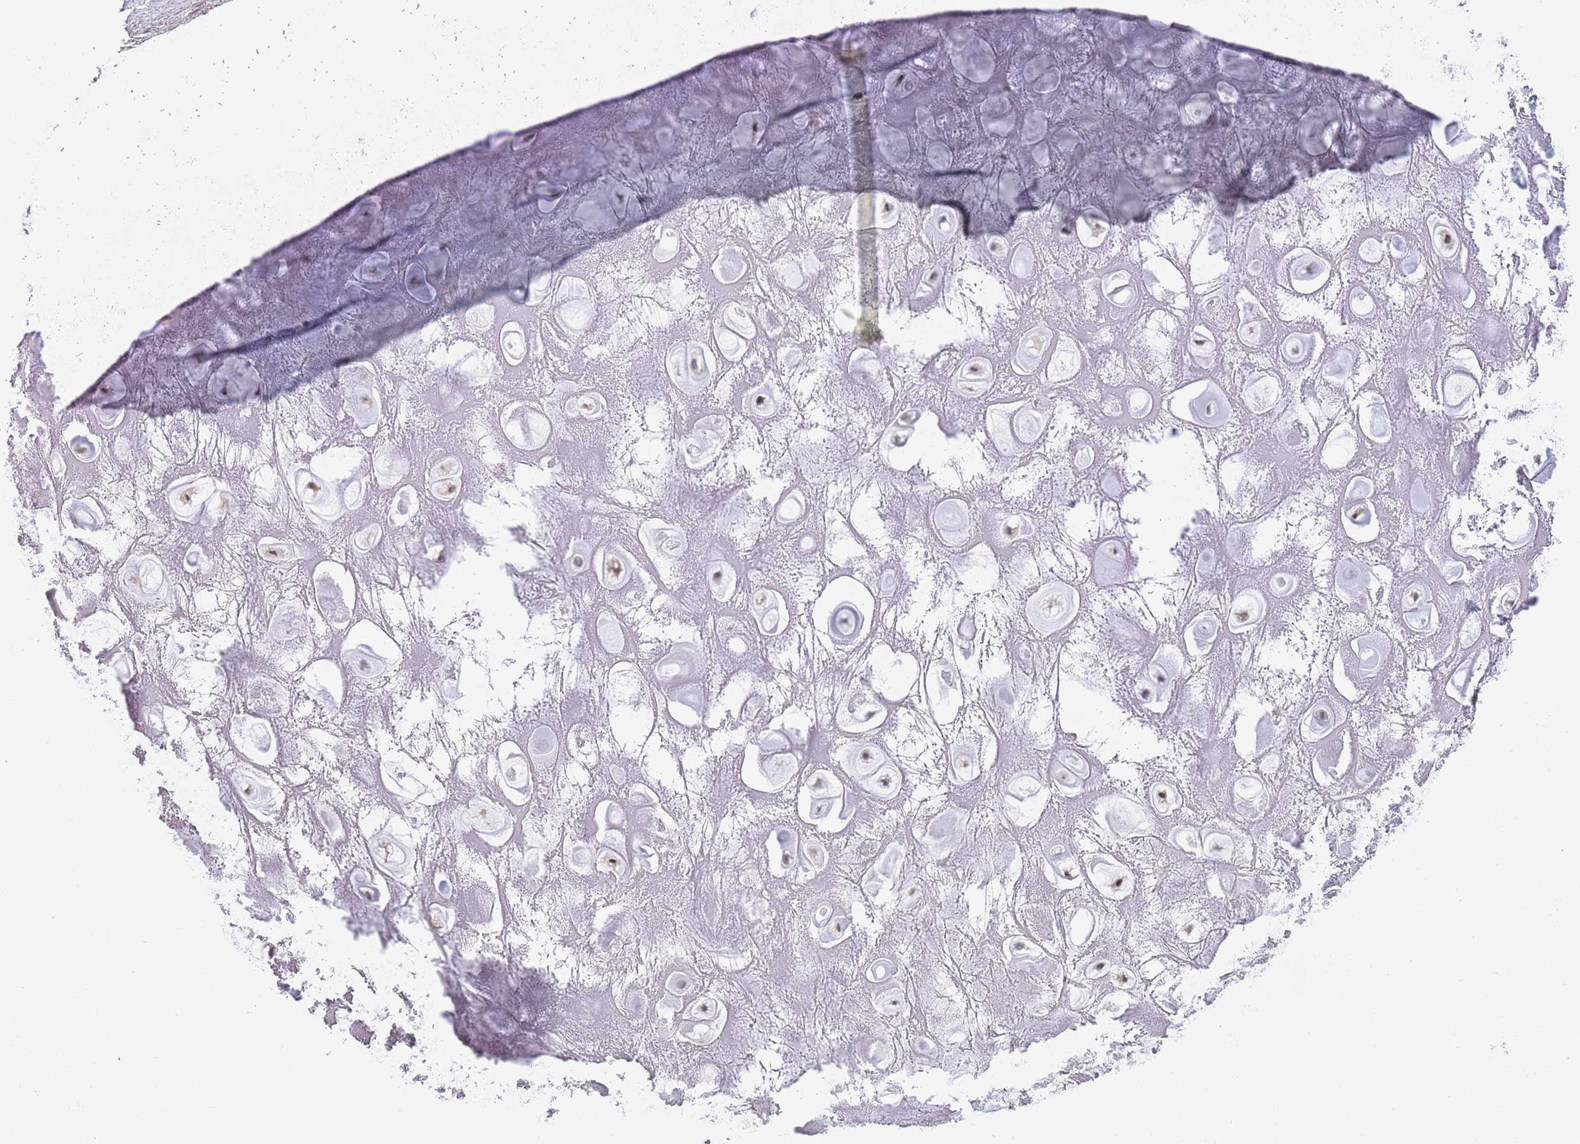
{"staining": {"intensity": "negative", "quantity": "none", "location": "none"}, "tissue": "adipose tissue", "cell_type": "Adipocytes", "image_type": "normal", "snomed": [{"axis": "morphology", "description": "Normal tissue, NOS"}, {"axis": "topography", "description": "Cartilage tissue"}], "caption": "DAB immunohistochemical staining of unremarkable adipose tissue exhibits no significant positivity in adipocytes.", "gene": "TBX10", "patient": {"sex": "male", "age": 81}}